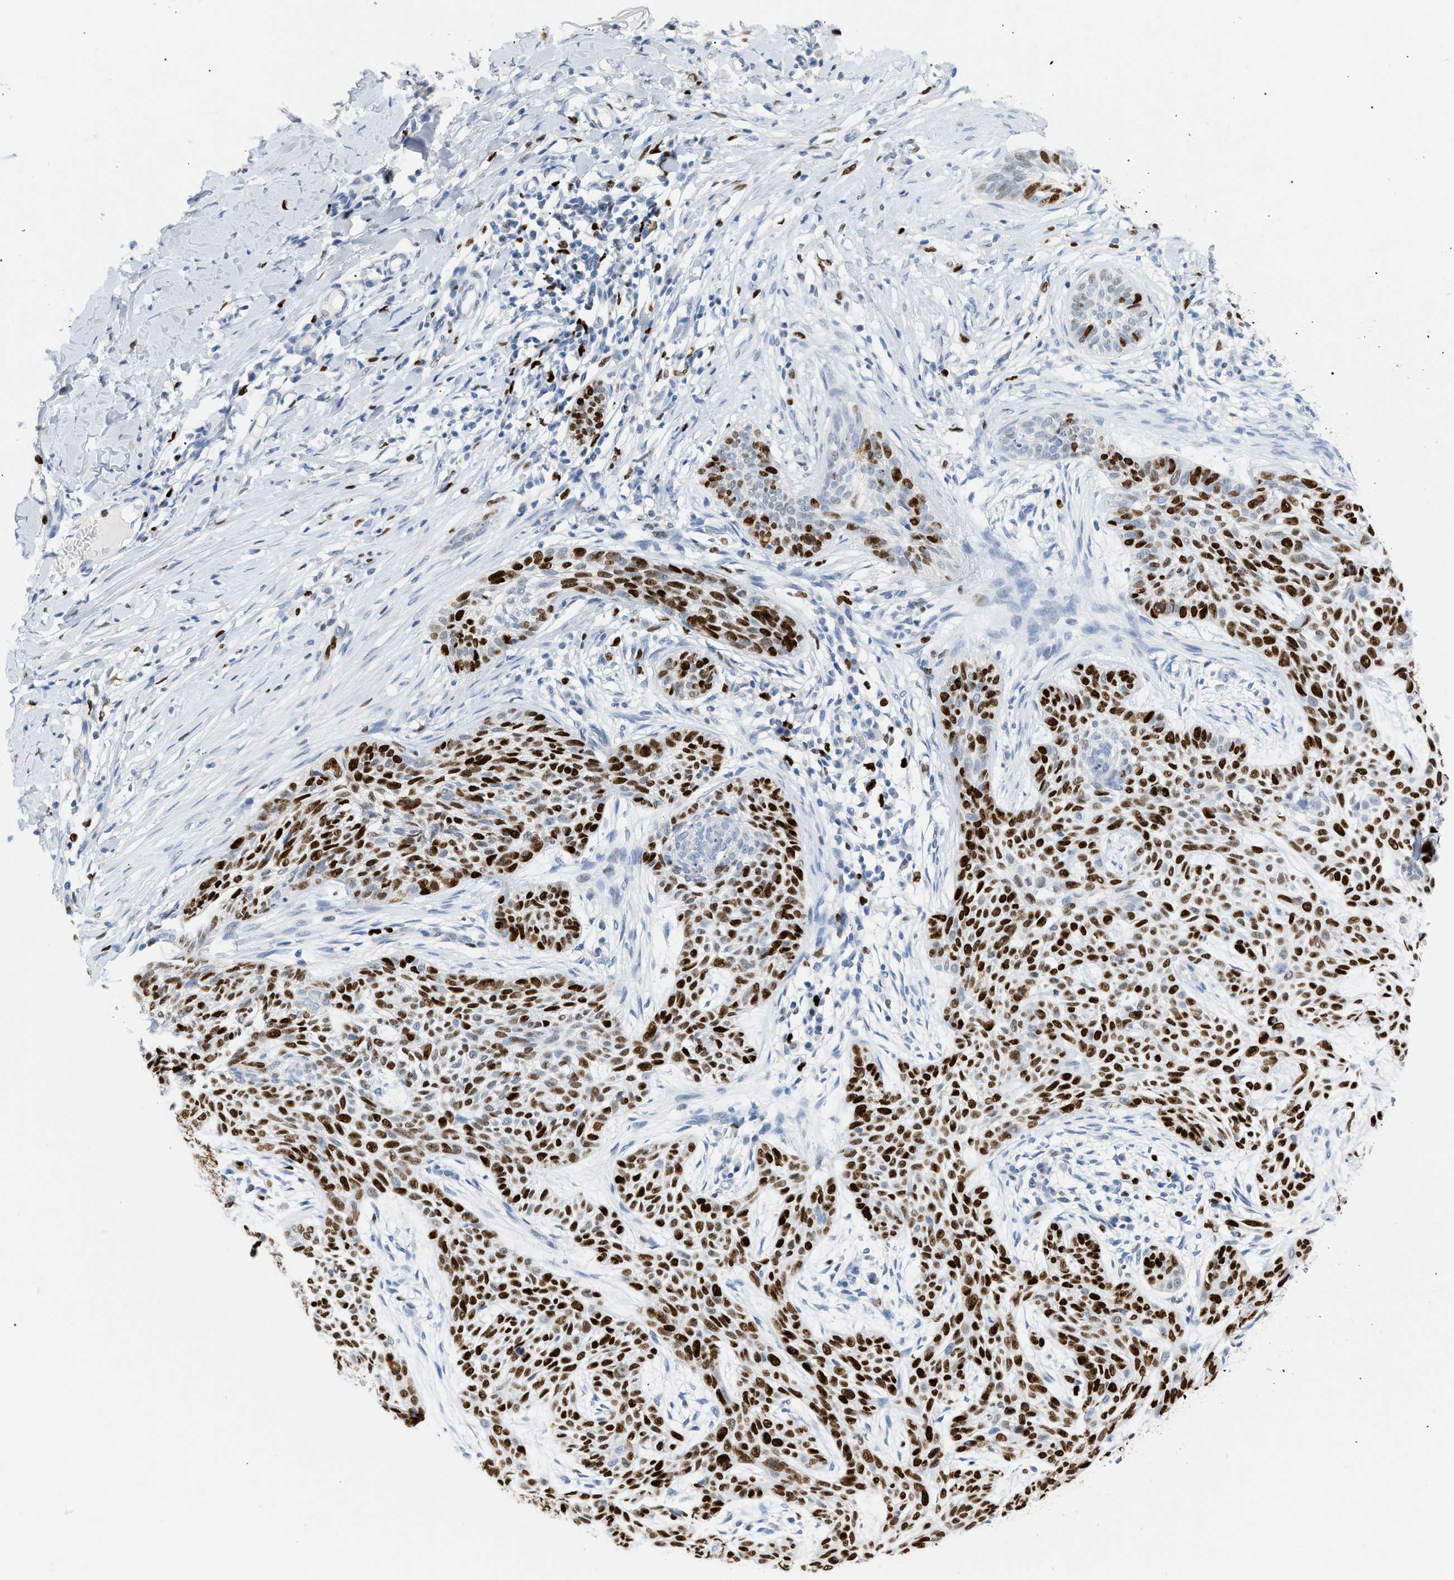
{"staining": {"intensity": "strong", "quantity": ">75%", "location": "nuclear"}, "tissue": "skin cancer", "cell_type": "Tumor cells", "image_type": "cancer", "snomed": [{"axis": "morphology", "description": "Basal cell carcinoma"}, {"axis": "topography", "description": "Skin"}], "caption": "Protein analysis of basal cell carcinoma (skin) tissue shows strong nuclear staining in approximately >75% of tumor cells.", "gene": "MCM7", "patient": {"sex": "female", "age": 59}}